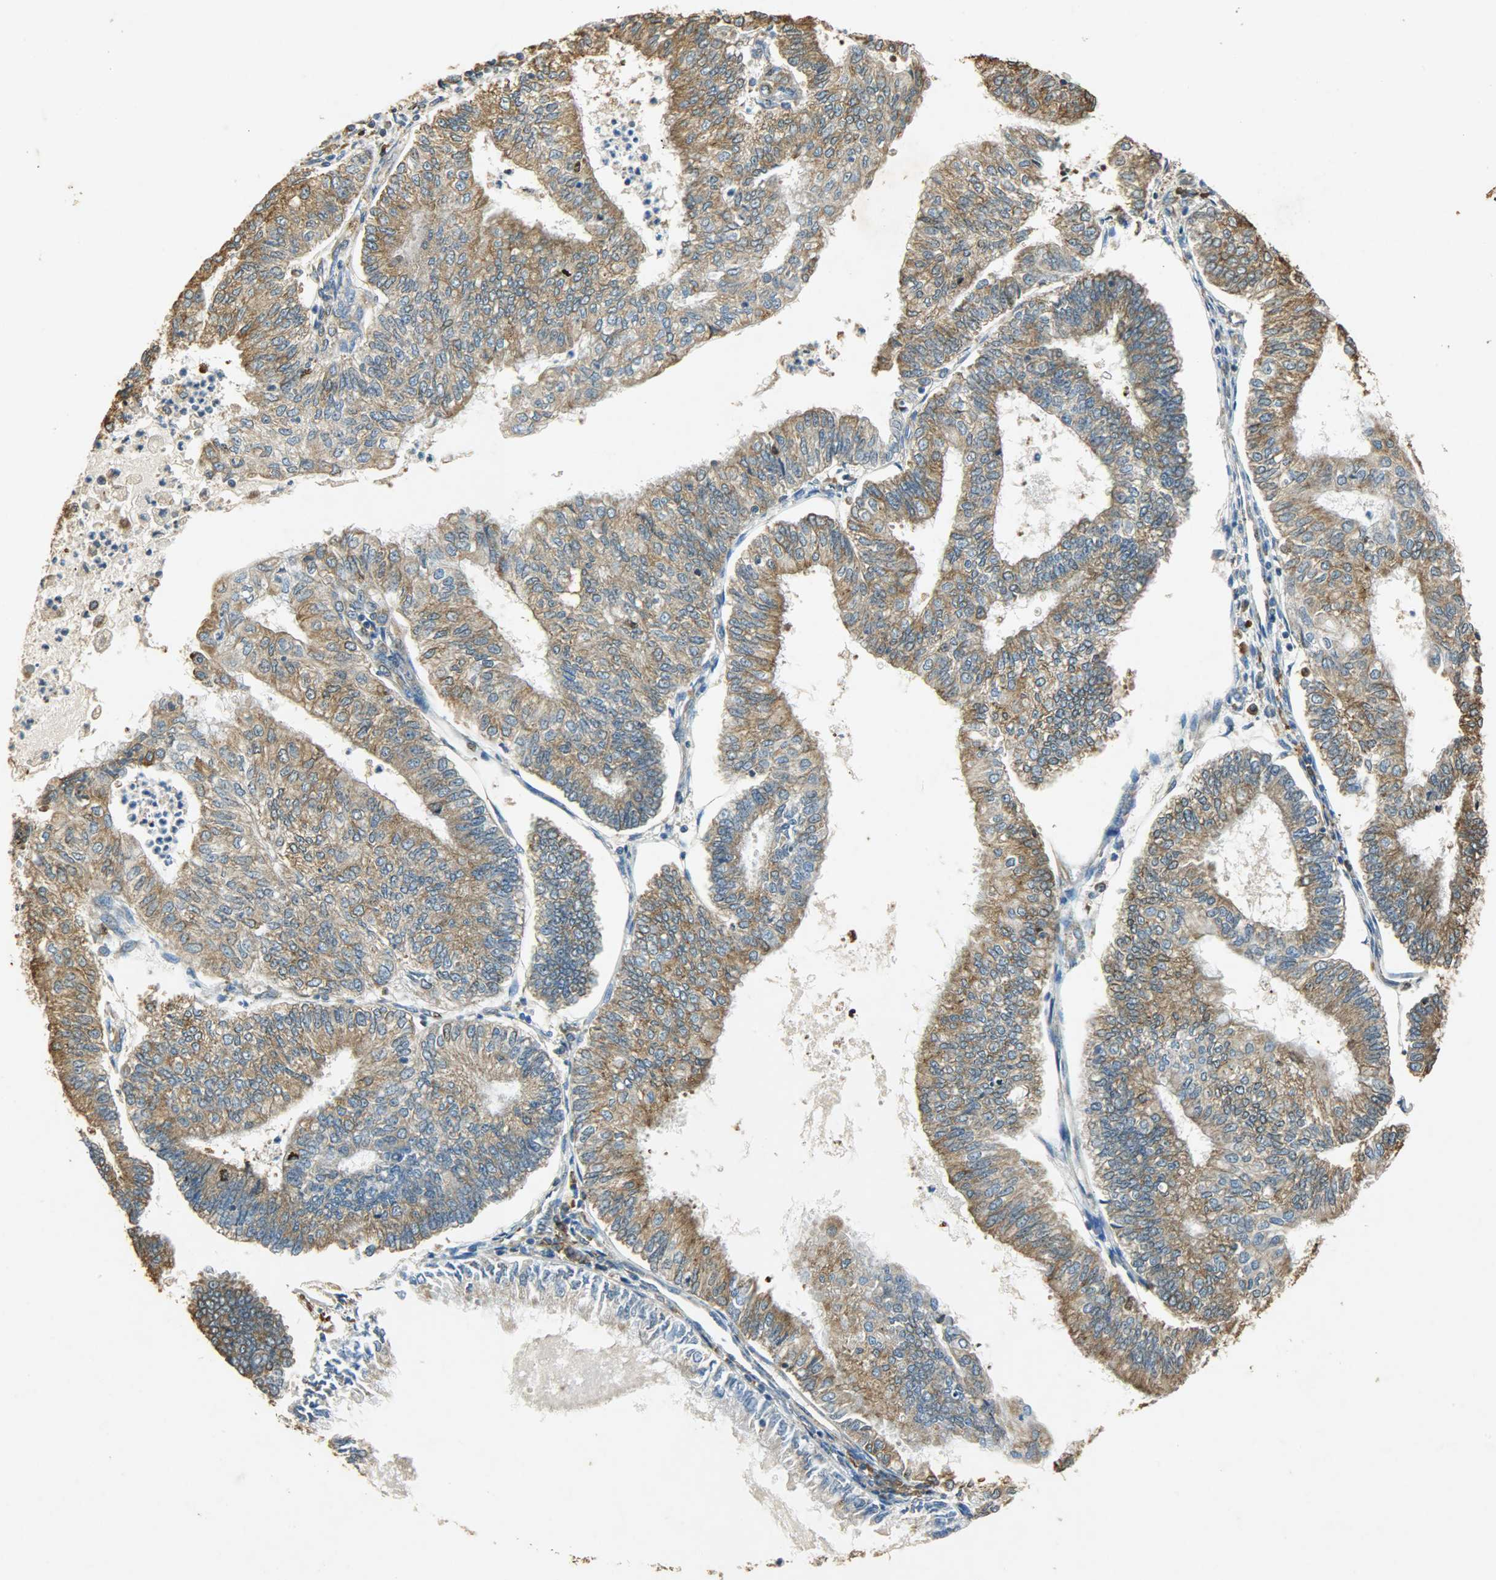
{"staining": {"intensity": "moderate", "quantity": ">75%", "location": "cytoplasmic/membranous"}, "tissue": "endometrial cancer", "cell_type": "Tumor cells", "image_type": "cancer", "snomed": [{"axis": "morphology", "description": "Adenocarcinoma, NOS"}, {"axis": "topography", "description": "Endometrium"}], "caption": "Immunohistochemistry of endometrial cancer displays medium levels of moderate cytoplasmic/membranous positivity in approximately >75% of tumor cells.", "gene": "HSPA5", "patient": {"sex": "female", "age": 59}}